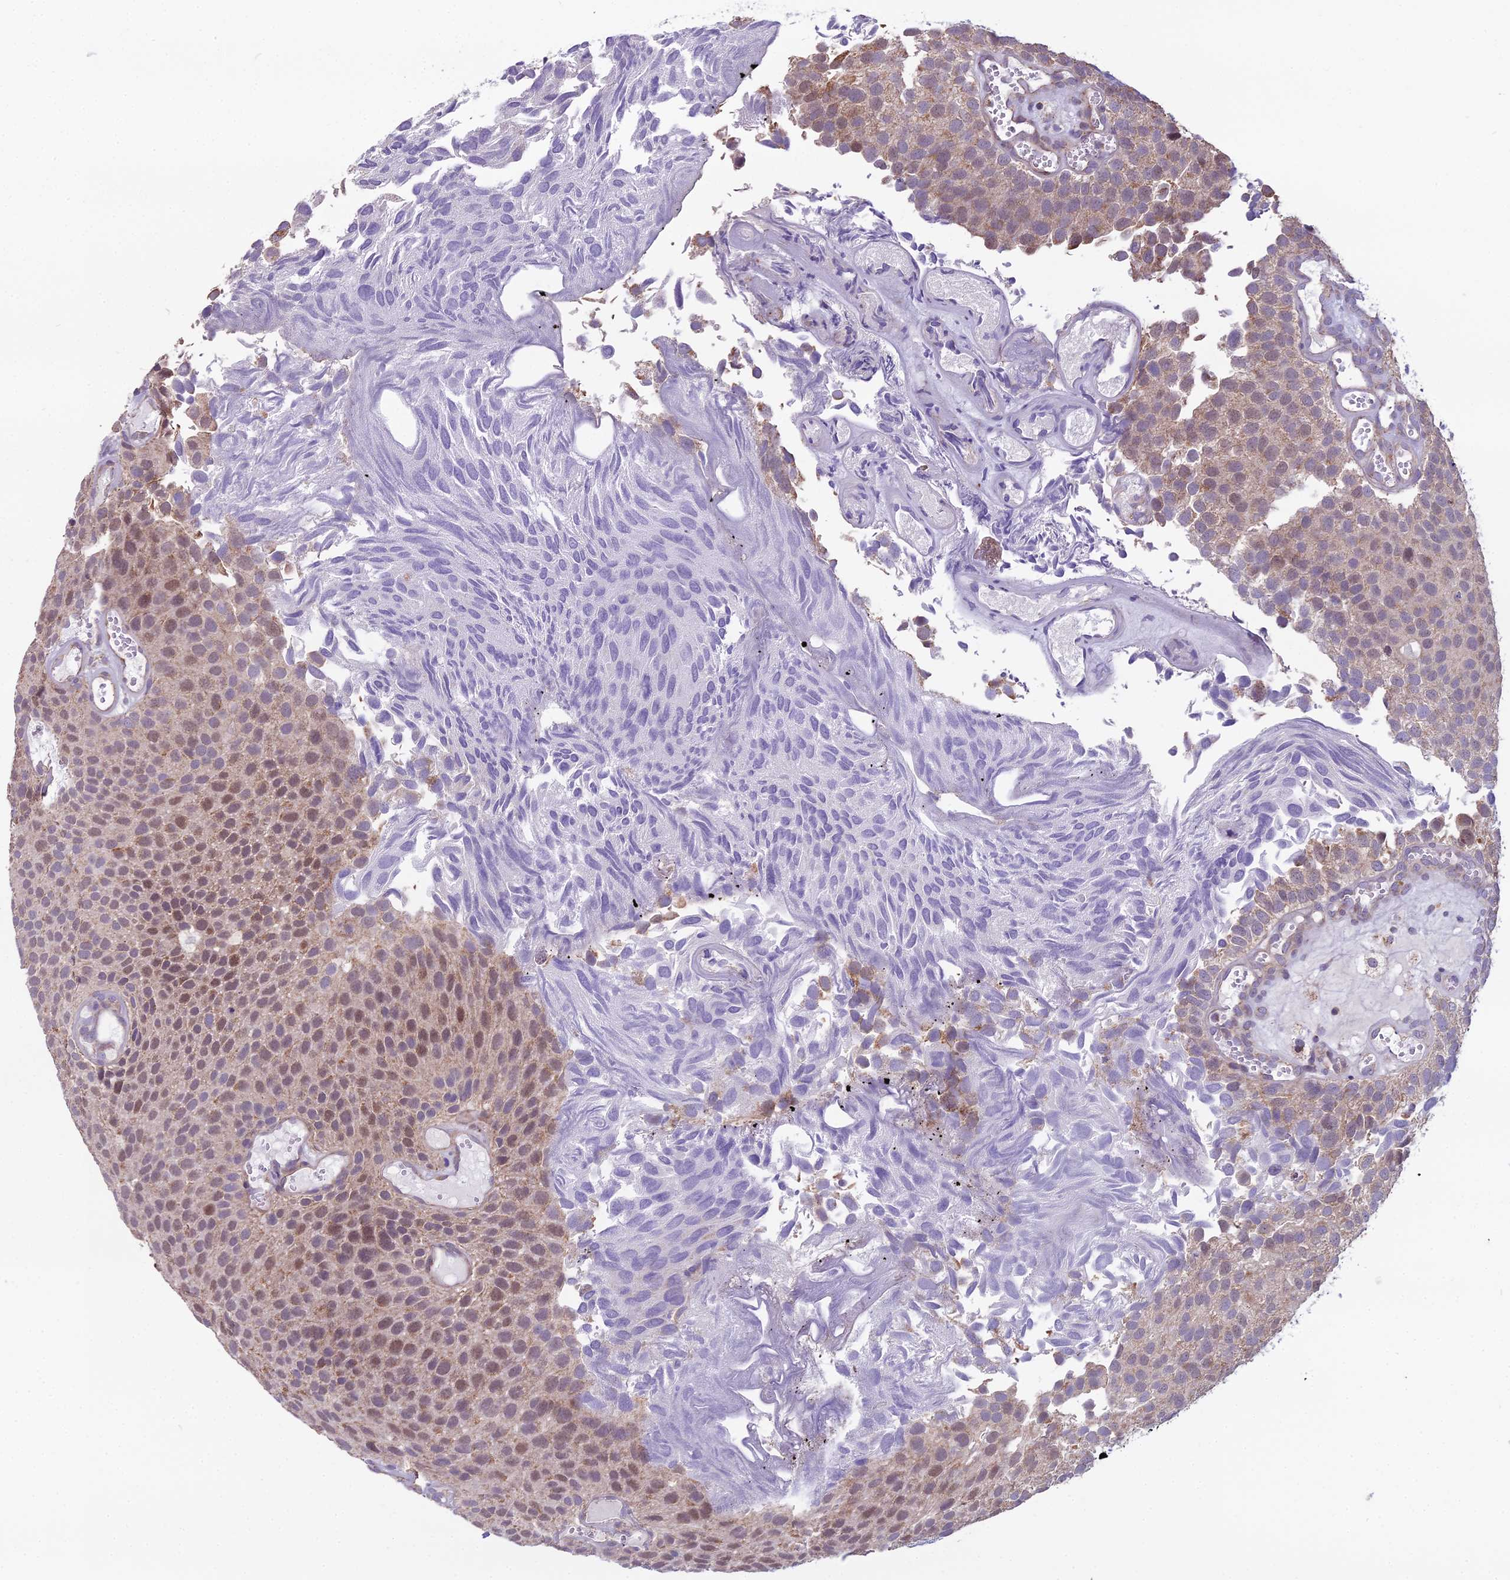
{"staining": {"intensity": "moderate", "quantity": ">75%", "location": "cytoplasmic/membranous,nuclear"}, "tissue": "urothelial cancer", "cell_type": "Tumor cells", "image_type": "cancer", "snomed": [{"axis": "morphology", "description": "Urothelial carcinoma, Low grade"}, {"axis": "topography", "description": "Urinary bladder"}], "caption": "Human urothelial cancer stained with a brown dye exhibits moderate cytoplasmic/membranous and nuclear positive staining in about >75% of tumor cells.", "gene": "DUS2", "patient": {"sex": "male", "age": 89}}